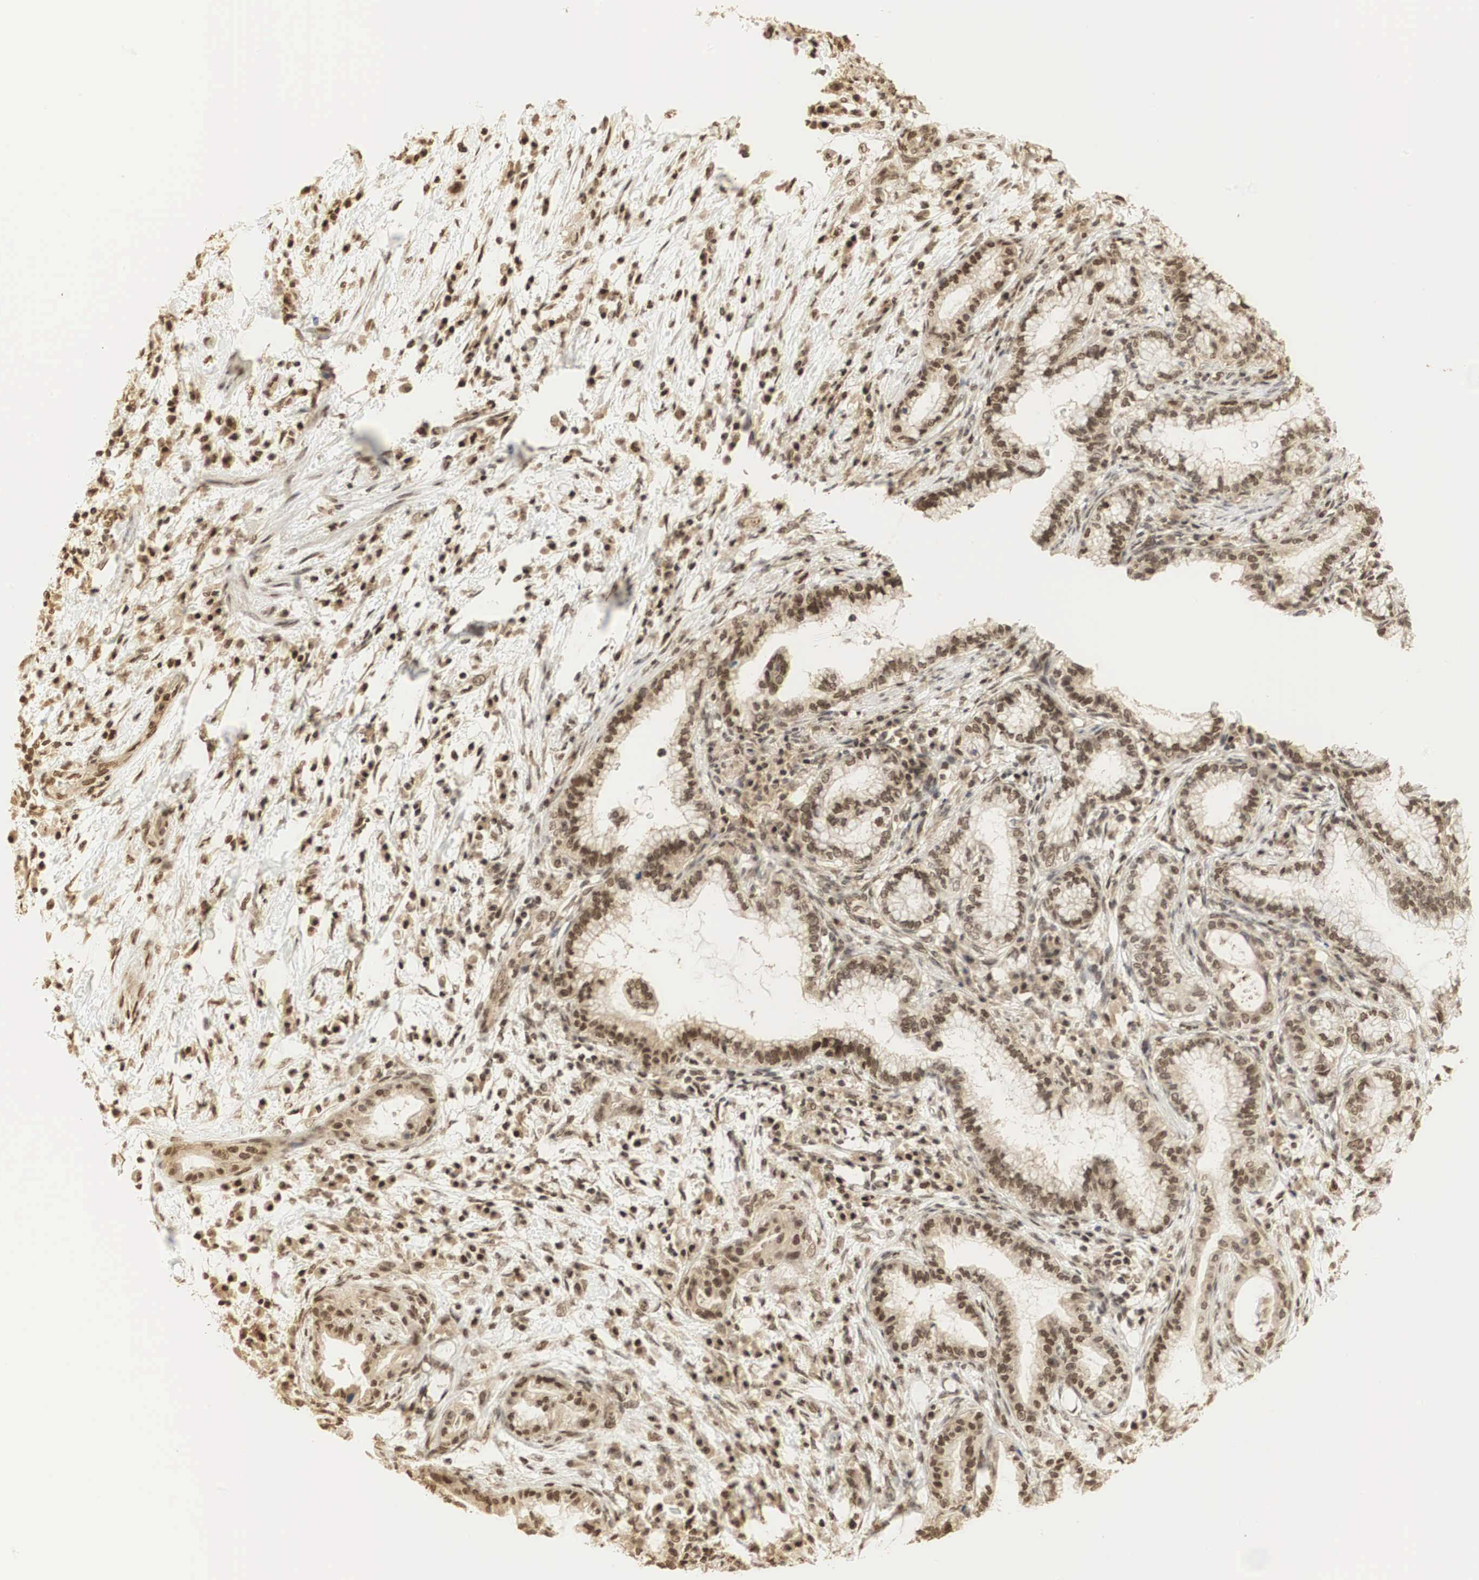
{"staining": {"intensity": "moderate", "quantity": ">75%", "location": "cytoplasmic/membranous,nuclear"}, "tissue": "pancreatic cancer", "cell_type": "Tumor cells", "image_type": "cancer", "snomed": [{"axis": "morphology", "description": "Adenocarcinoma, NOS"}, {"axis": "topography", "description": "Pancreas"}], "caption": "Immunohistochemical staining of human pancreatic adenocarcinoma demonstrates medium levels of moderate cytoplasmic/membranous and nuclear protein staining in approximately >75% of tumor cells.", "gene": "RNF113A", "patient": {"sex": "female", "age": 64}}